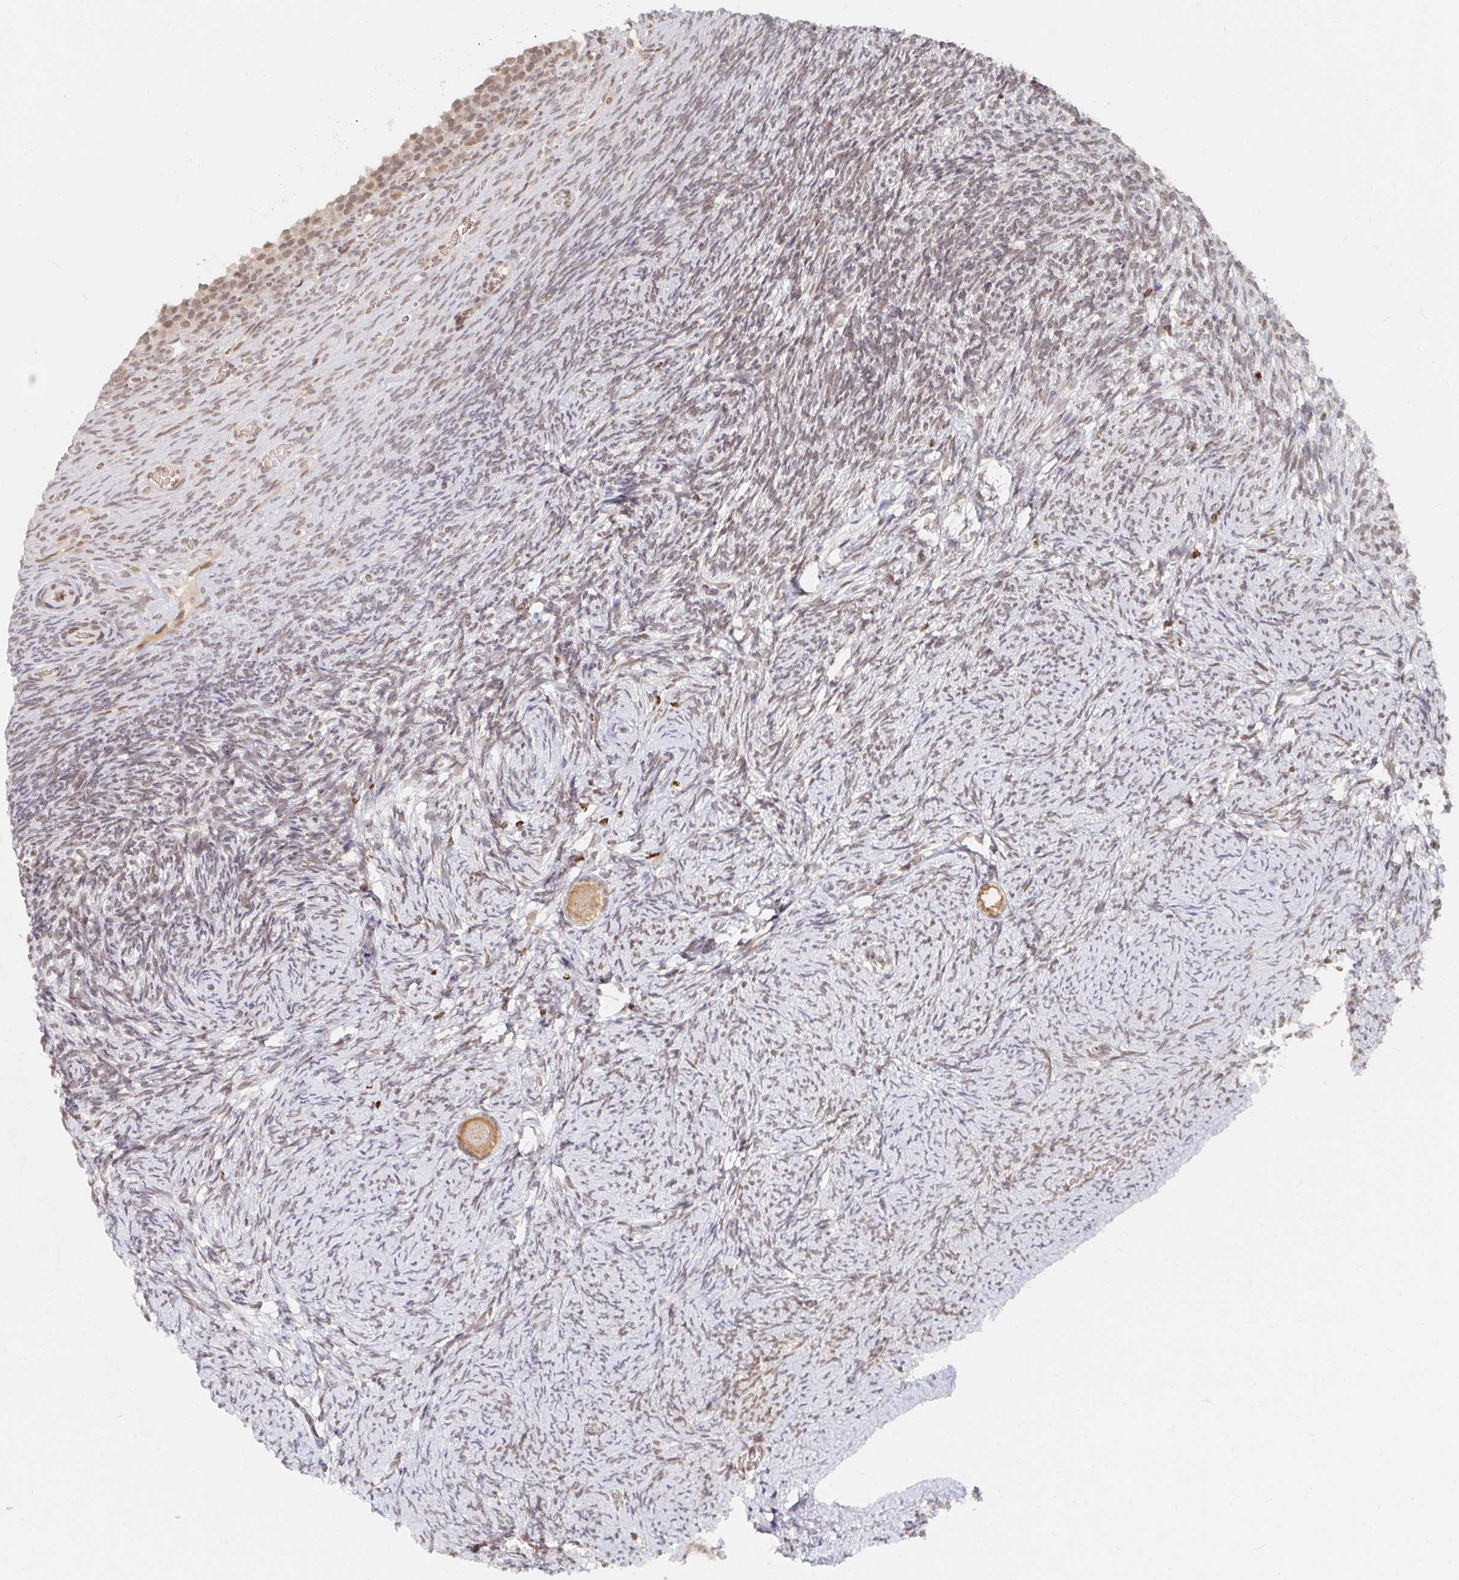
{"staining": {"intensity": "moderate", "quantity": ">75%", "location": "cytoplasmic/membranous"}, "tissue": "ovary", "cell_type": "Follicle cells", "image_type": "normal", "snomed": [{"axis": "morphology", "description": "Normal tissue, NOS"}, {"axis": "topography", "description": "Ovary"}], "caption": "Ovary stained with DAB immunohistochemistry exhibits medium levels of moderate cytoplasmic/membranous expression in approximately >75% of follicle cells. Nuclei are stained in blue.", "gene": "CHD2", "patient": {"sex": "female", "age": 34}}